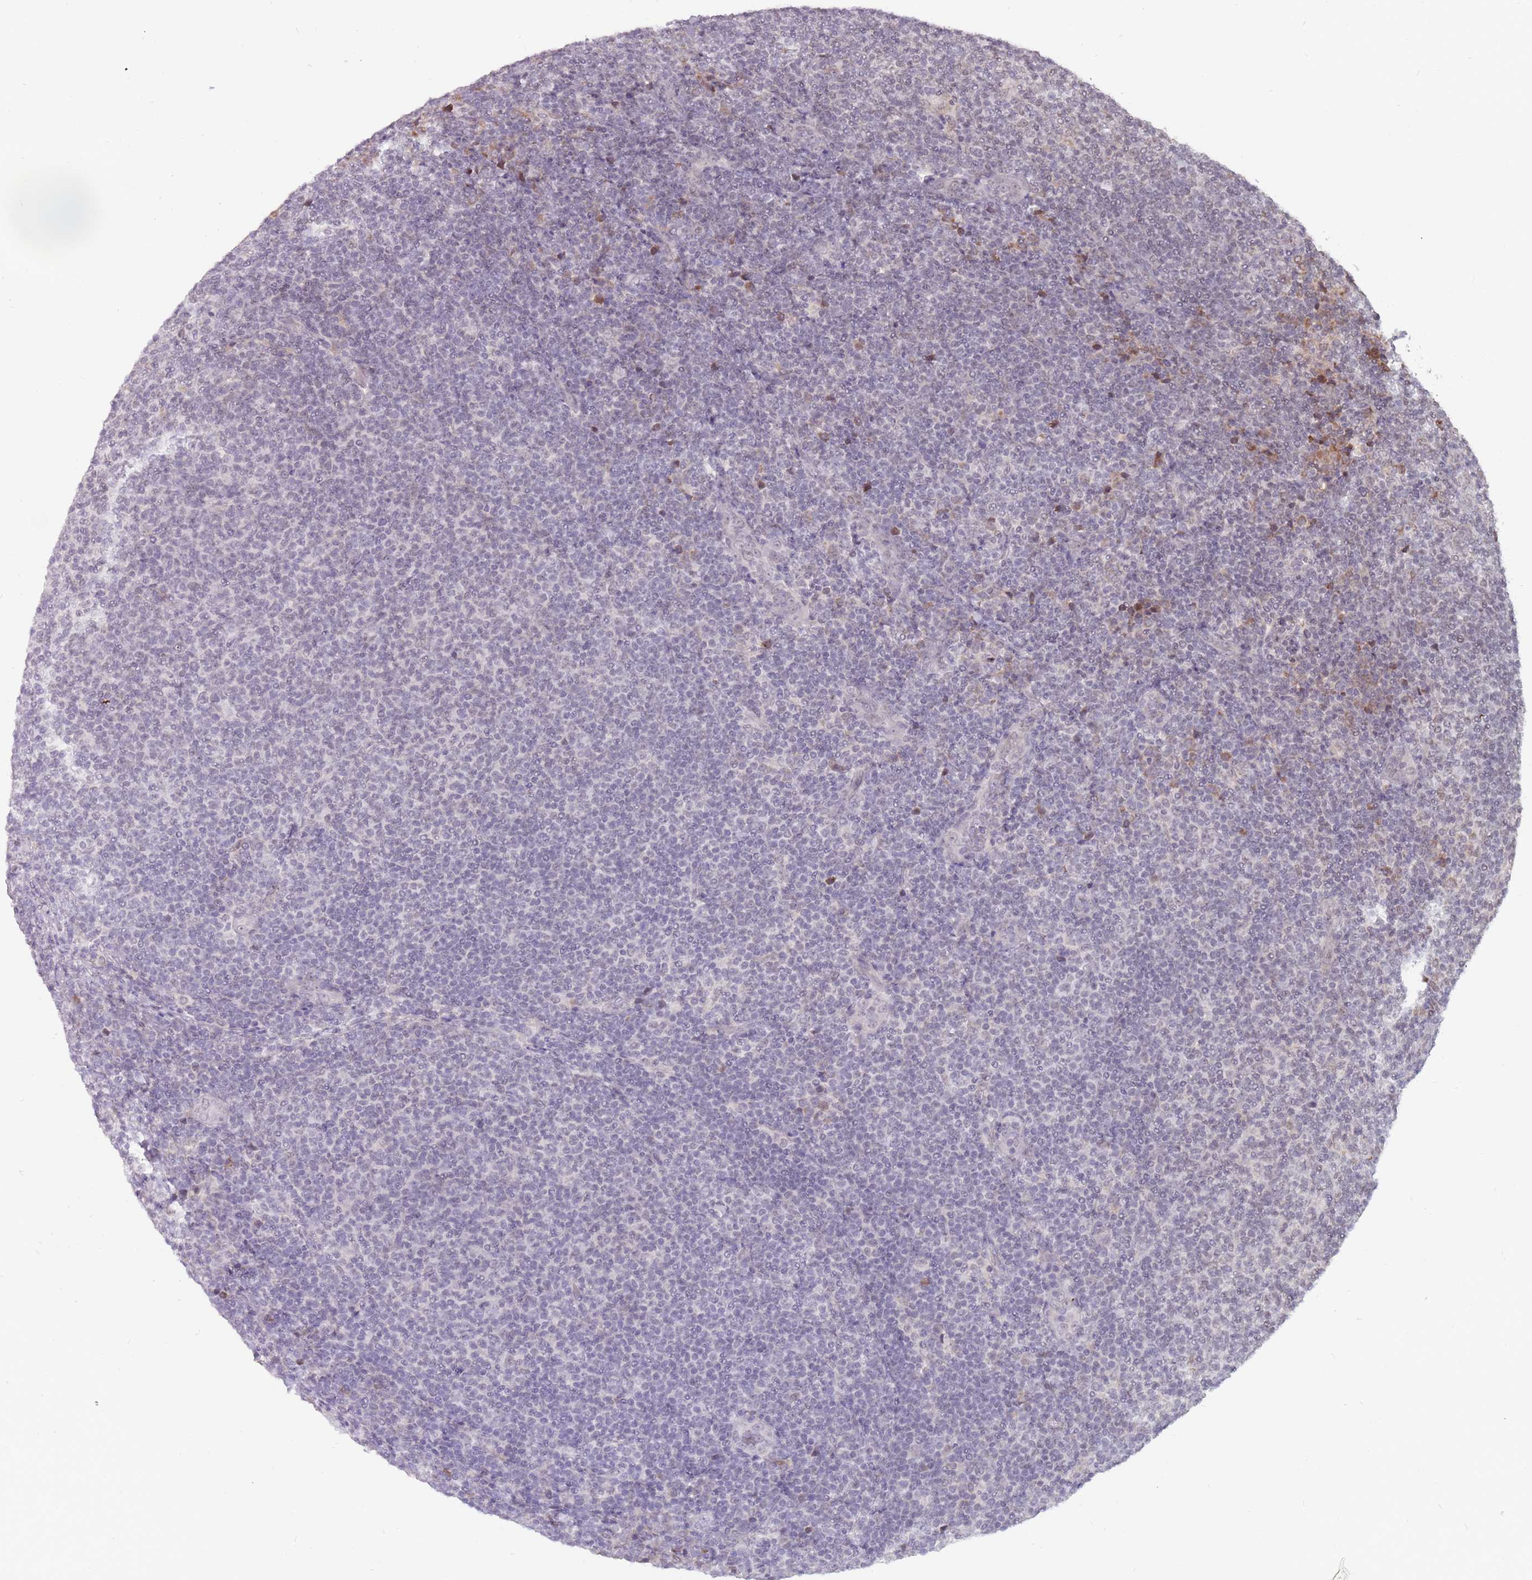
{"staining": {"intensity": "negative", "quantity": "none", "location": "none"}, "tissue": "lymphoma", "cell_type": "Tumor cells", "image_type": "cancer", "snomed": [{"axis": "morphology", "description": "Malignant lymphoma, non-Hodgkin's type, Low grade"}, {"axis": "topography", "description": "Lymph node"}], "caption": "This is an immunohistochemistry (IHC) photomicrograph of lymphoma. There is no expression in tumor cells.", "gene": "BARD1", "patient": {"sex": "male", "age": 66}}